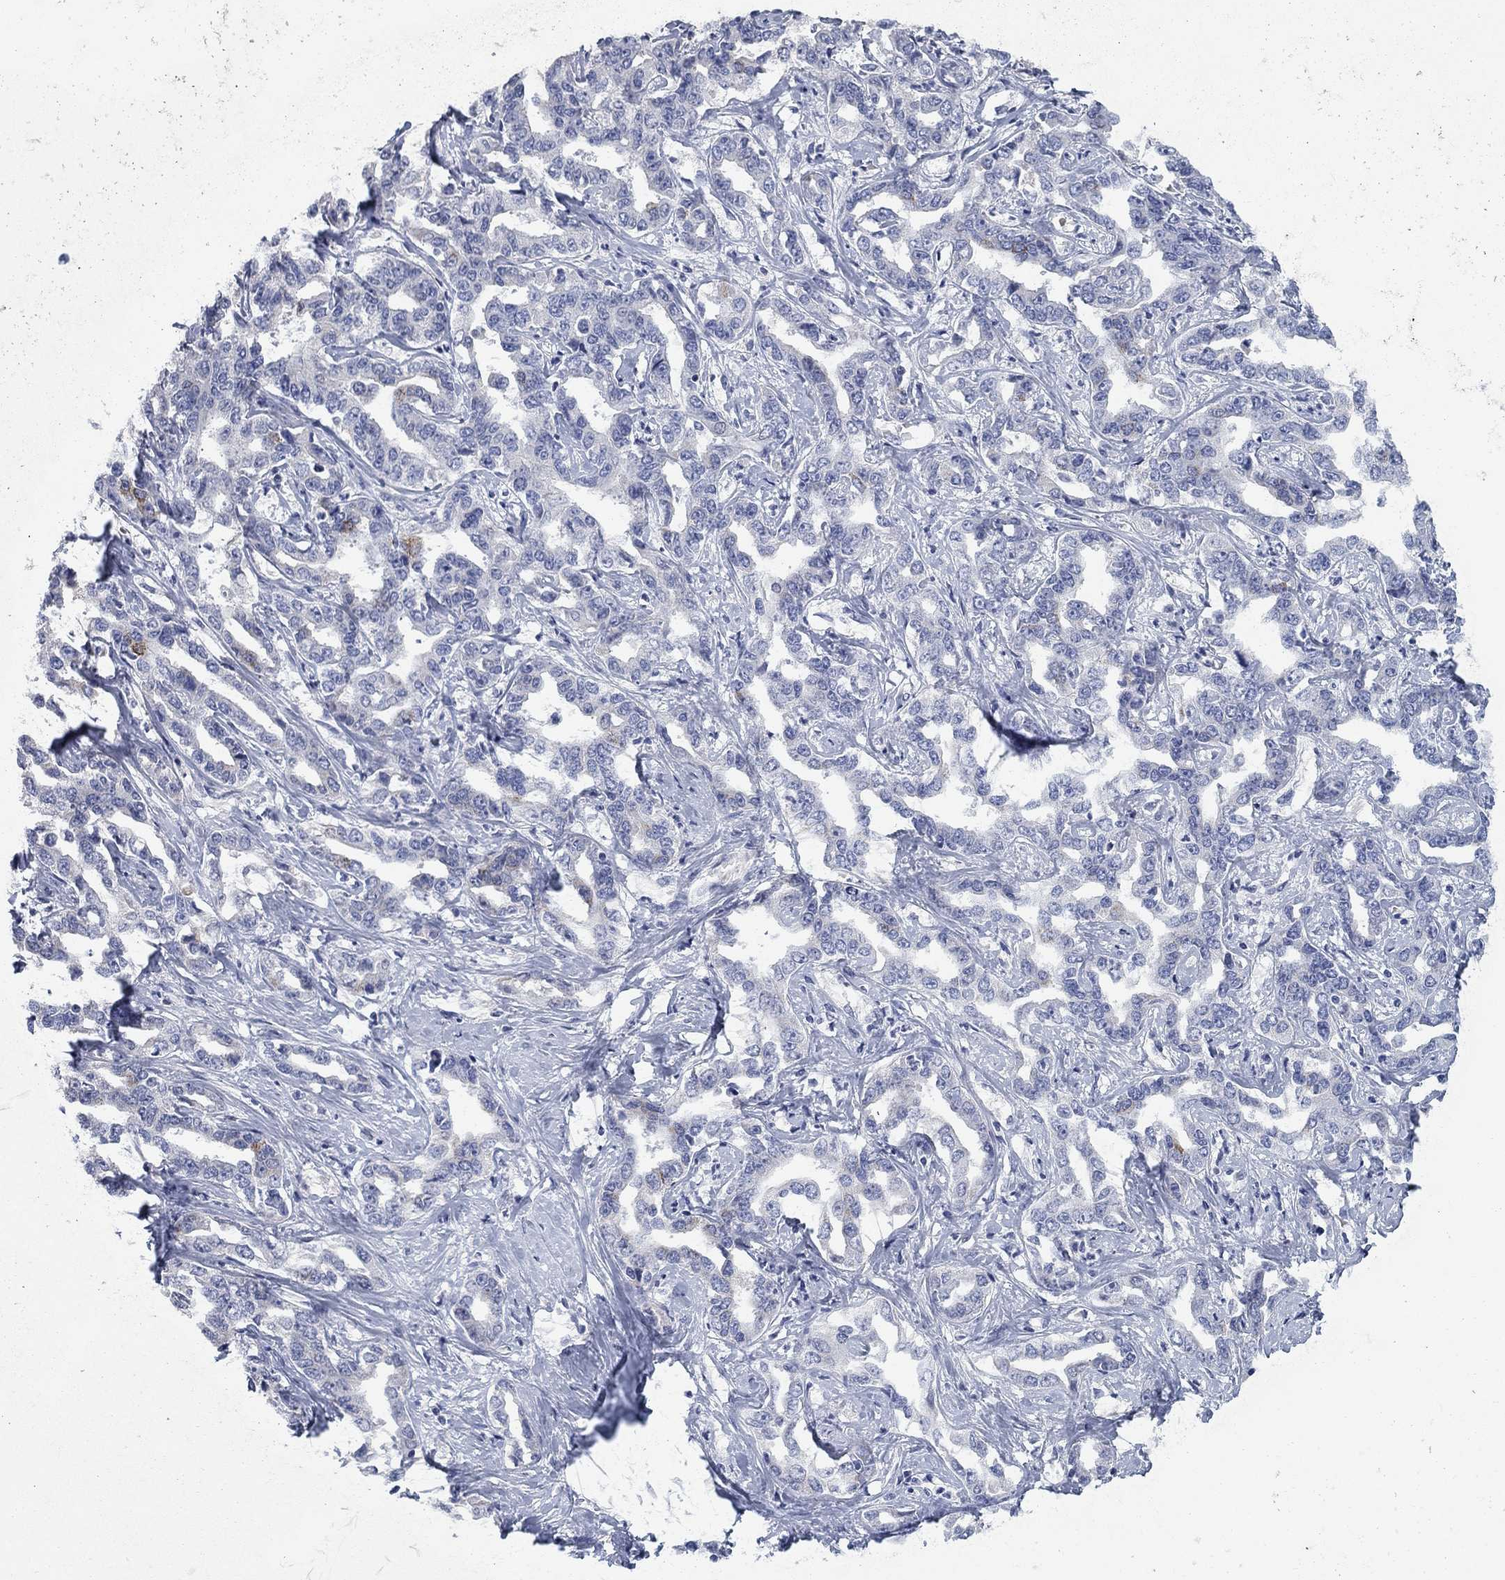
{"staining": {"intensity": "negative", "quantity": "none", "location": "none"}, "tissue": "liver cancer", "cell_type": "Tumor cells", "image_type": "cancer", "snomed": [{"axis": "morphology", "description": "Cholangiocarcinoma"}, {"axis": "topography", "description": "Liver"}], "caption": "High power microscopy image of an immunohistochemistry (IHC) image of liver cholangiocarcinoma, revealing no significant staining in tumor cells.", "gene": "DNER", "patient": {"sex": "male", "age": 59}}